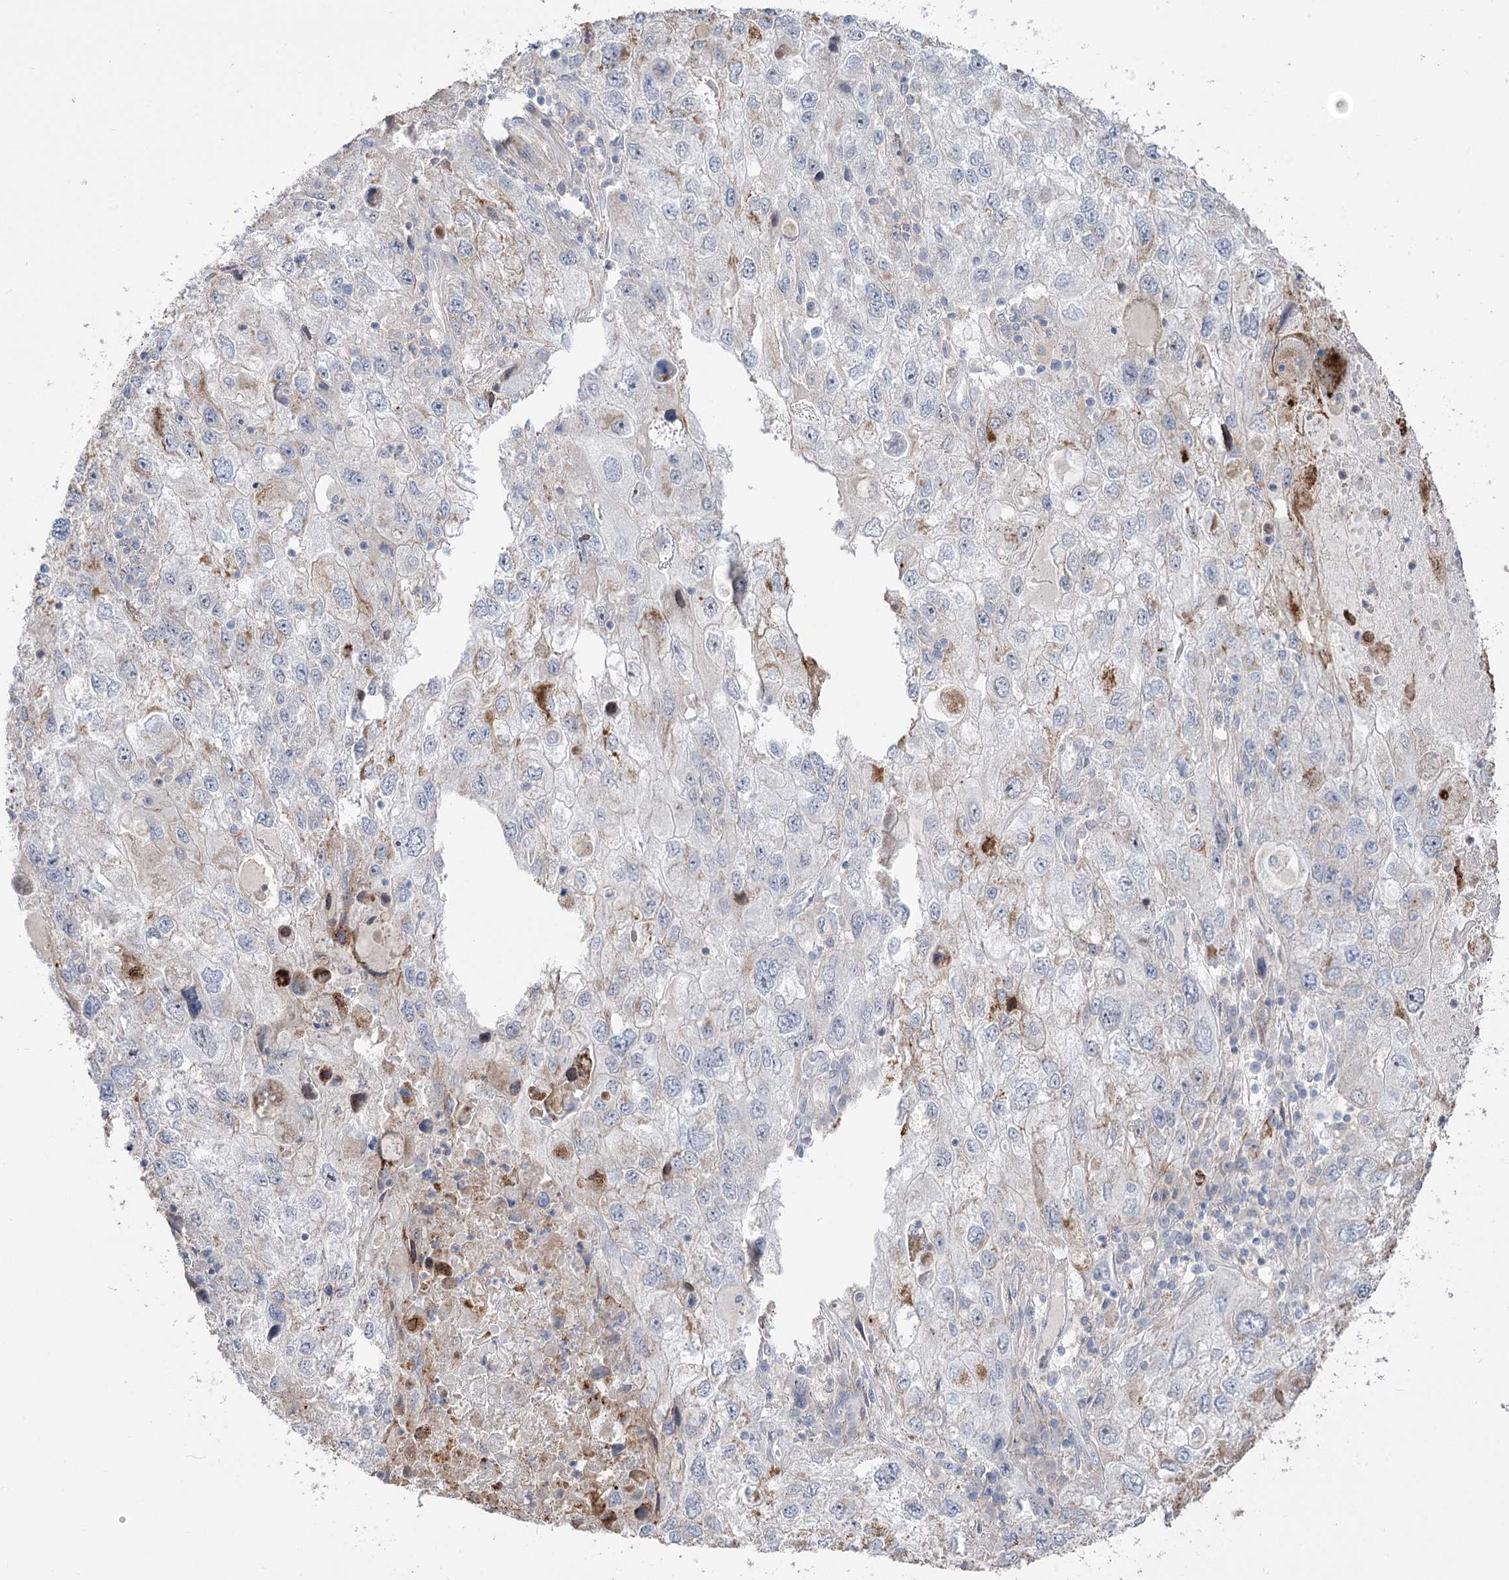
{"staining": {"intensity": "negative", "quantity": "none", "location": "none"}, "tissue": "endometrial cancer", "cell_type": "Tumor cells", "image_type": "cancer", "snomed": [{"axis": "morphology", "description": "Adenocarcinoma, NOS"}, {"axis": "topography", "description": "Endometrium"}], "caption": "DAB (3,3'-diaminobenzidine) immunohistochemical staining of adenocarcinoma (endometrial) reveals no significant staining in tumor cells.", "gene": "ZSCAN23", "patient": {"sex": "female", "age": 49}}